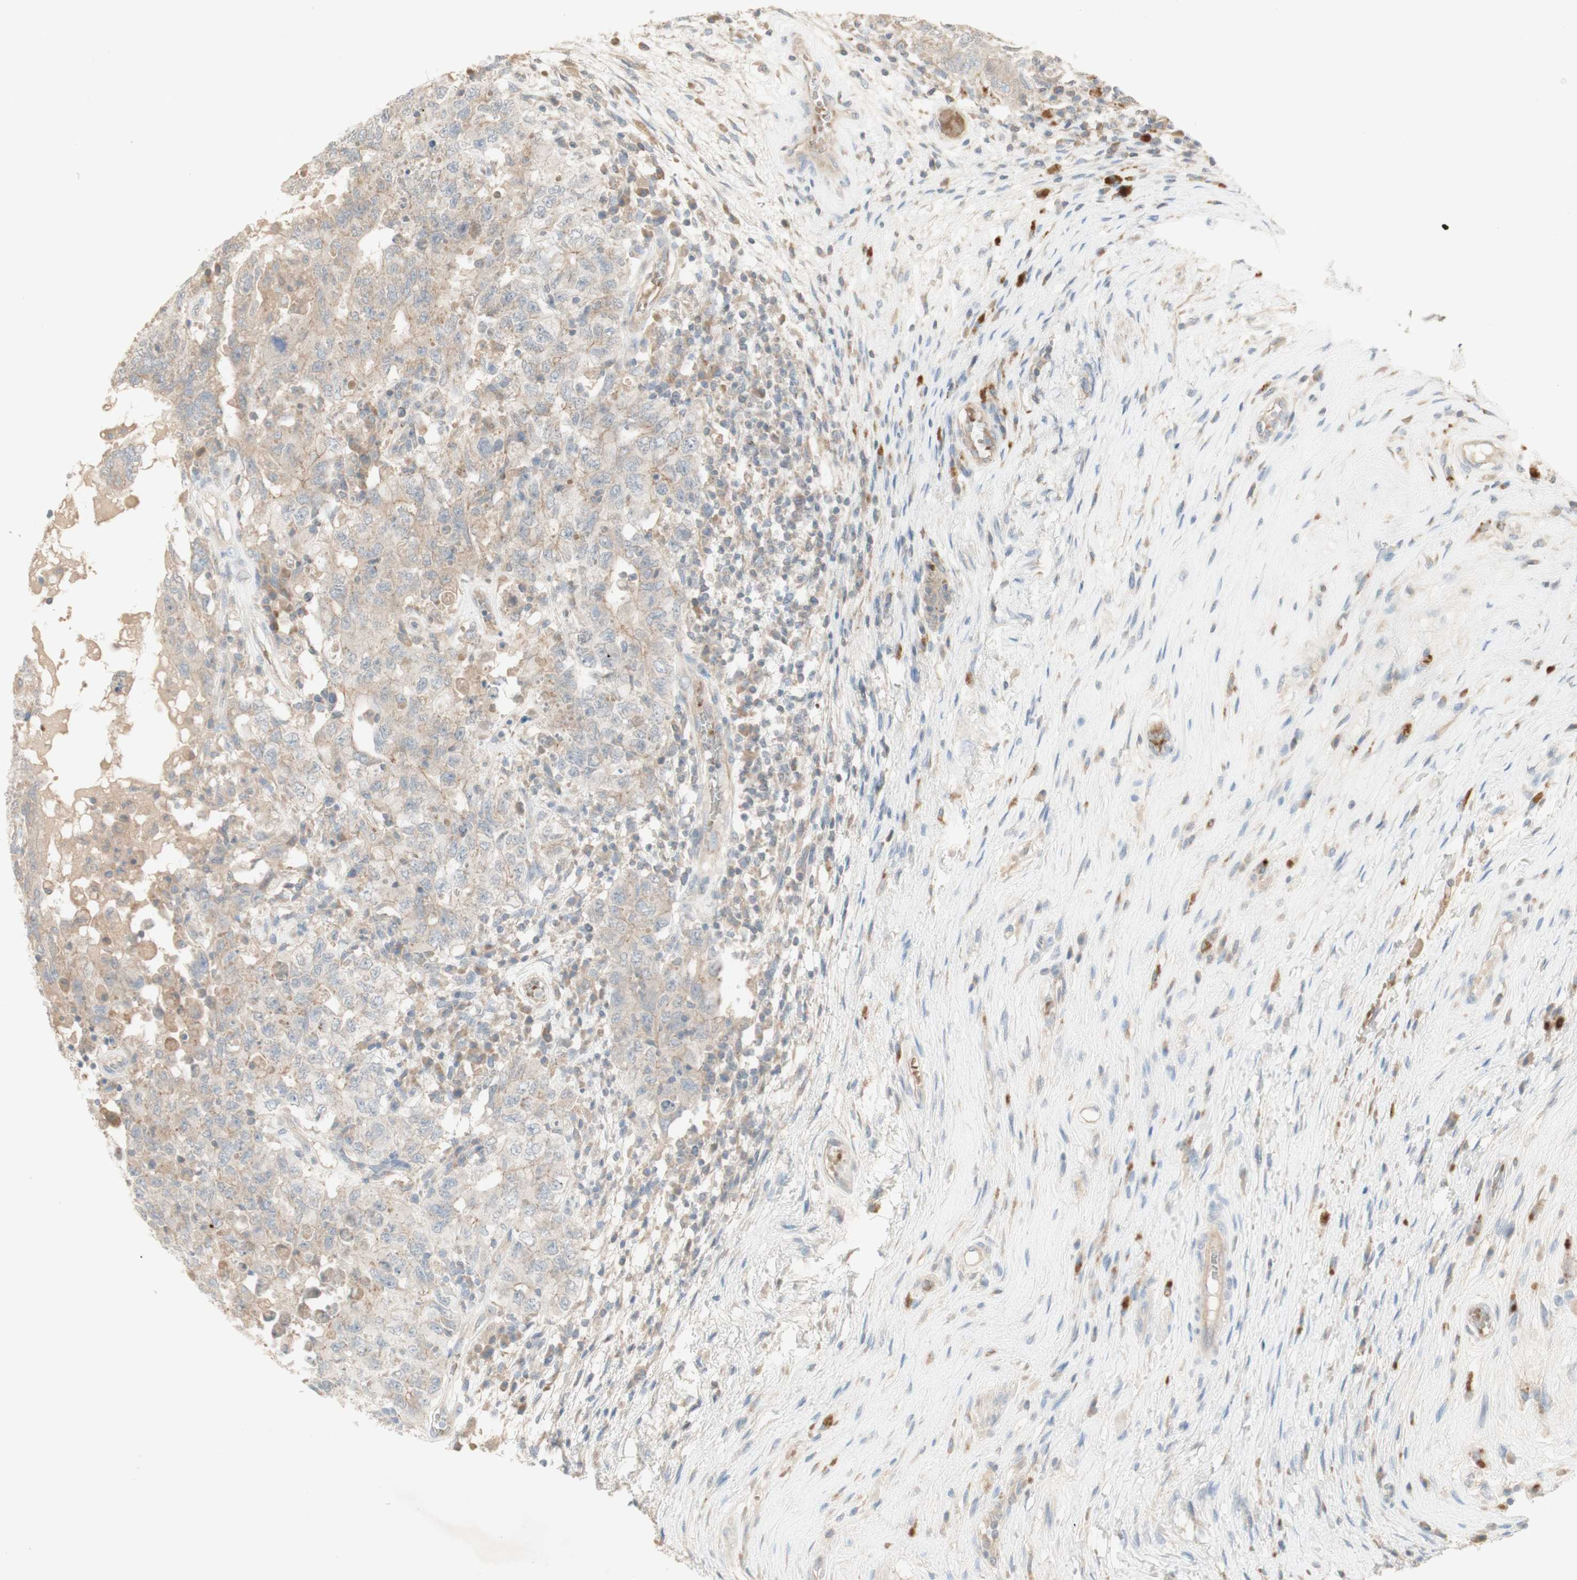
{"staining": {"intensity": "weak", "quantity": "25%-75%", "location": "cytoplasmic/membranous"}, "tissue": "testis cancer", "cell_type": "Tumor cells", "image_type": "cancer", "snomed": [{"axis": "morphology", "description": "Carcinoma, Embryonal, NOS"}, {"axis": "topography", "description": "Testis"}], "caption": "IHC (DAB) staining of embryonal carcinoma (testis) reveals weak cytoplasmic/membranous protein expression in approximately 25%-75% of tumor cells. (Brightfield microscopy of DAB IHC at high magnification).", "gene": "PTGER4", "patient": {"sex": "male", "age": 26}}